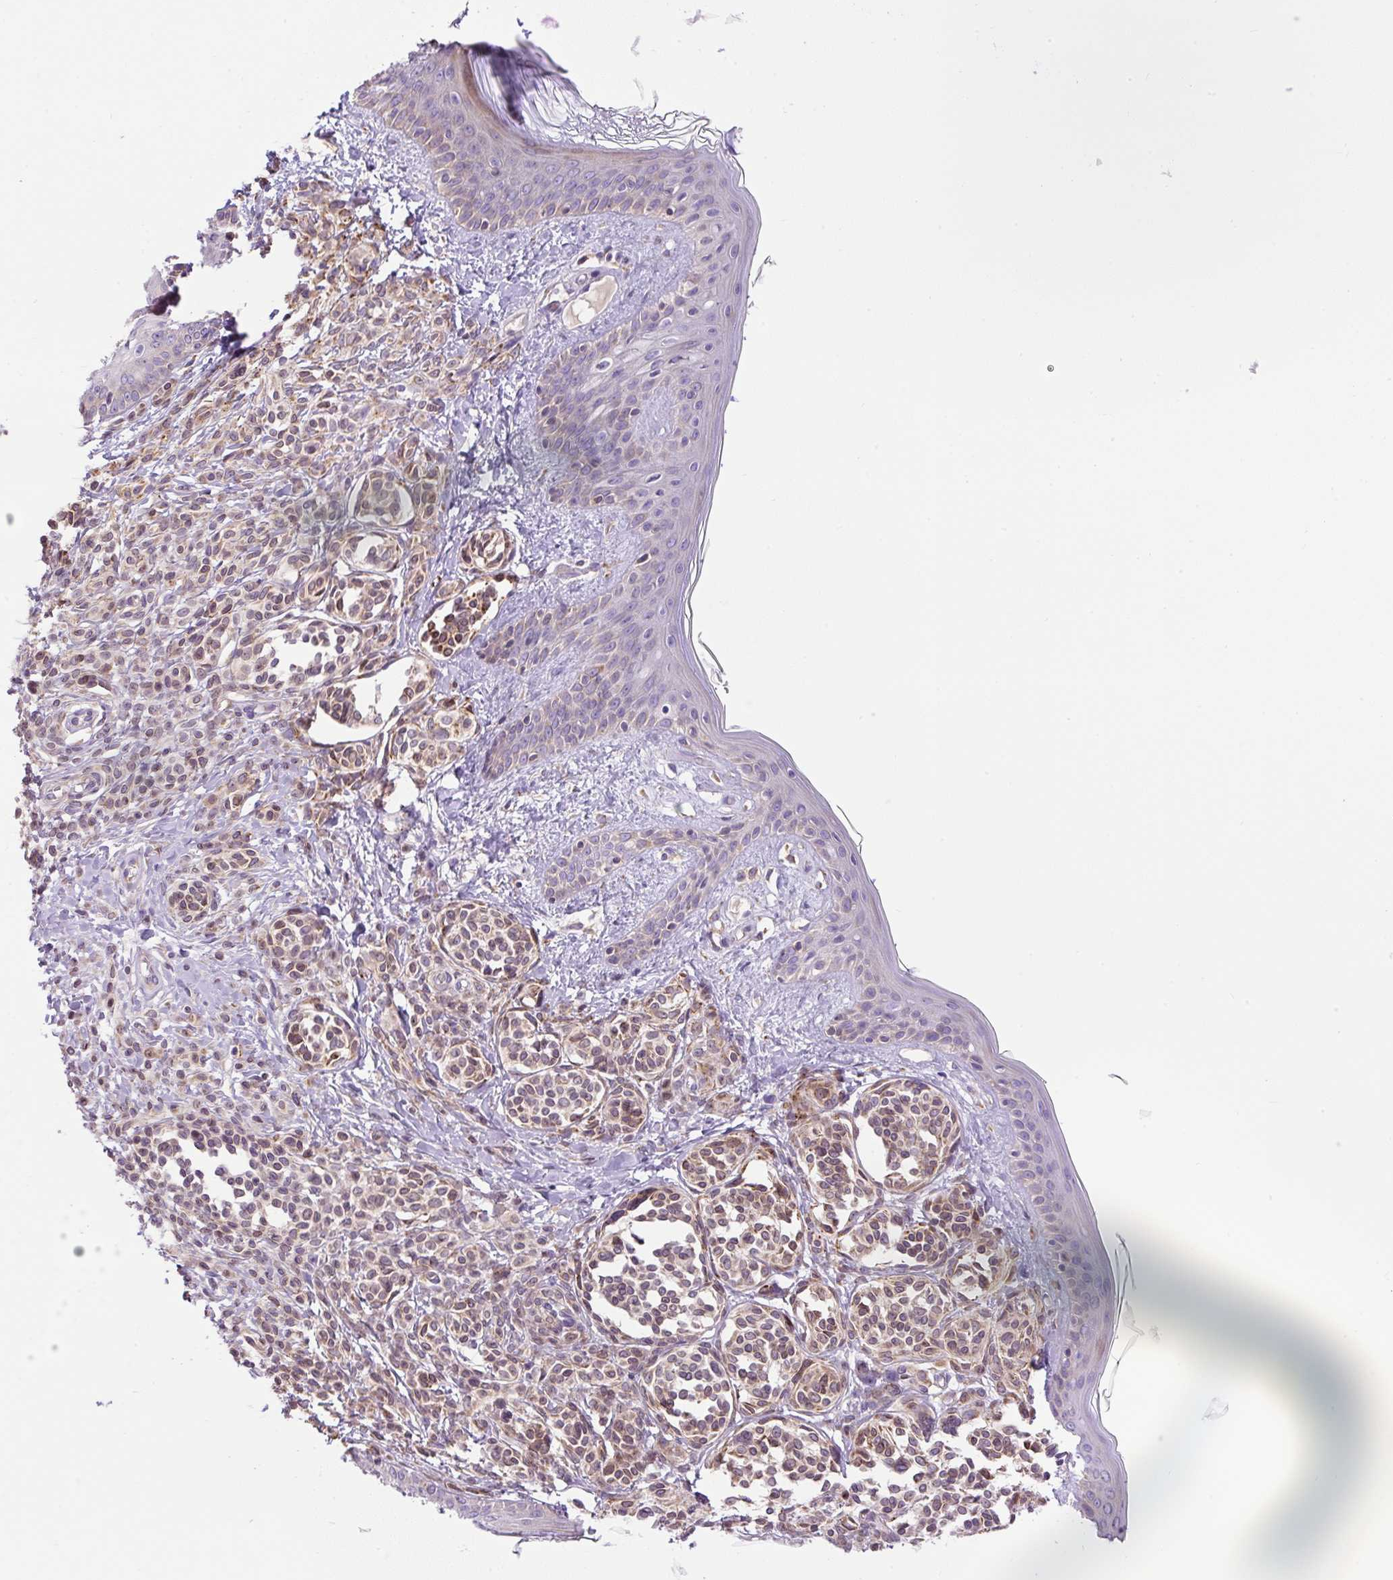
{"staining": {"intensity": "strong", "quantity": "25%-75%", "location": "nuclear"}, "tissue": "skin", "cell_type": "Fibroblasts", "image_type": "normal", "snomed": [{"axis": "morphology", "description": "Normal tissue, NOS"}, {"axis": "topography", "description": "Skin"}], "caption": "Immunohistochemistry (IHC) histopathology image of unremarkable skin stained for a protein (brown), which displays high levels of strong nuclear expression in about 25%-75% of fibroblasts.", "gene": "POFUT1", "patient": {"sex": "male", "age": 16}}